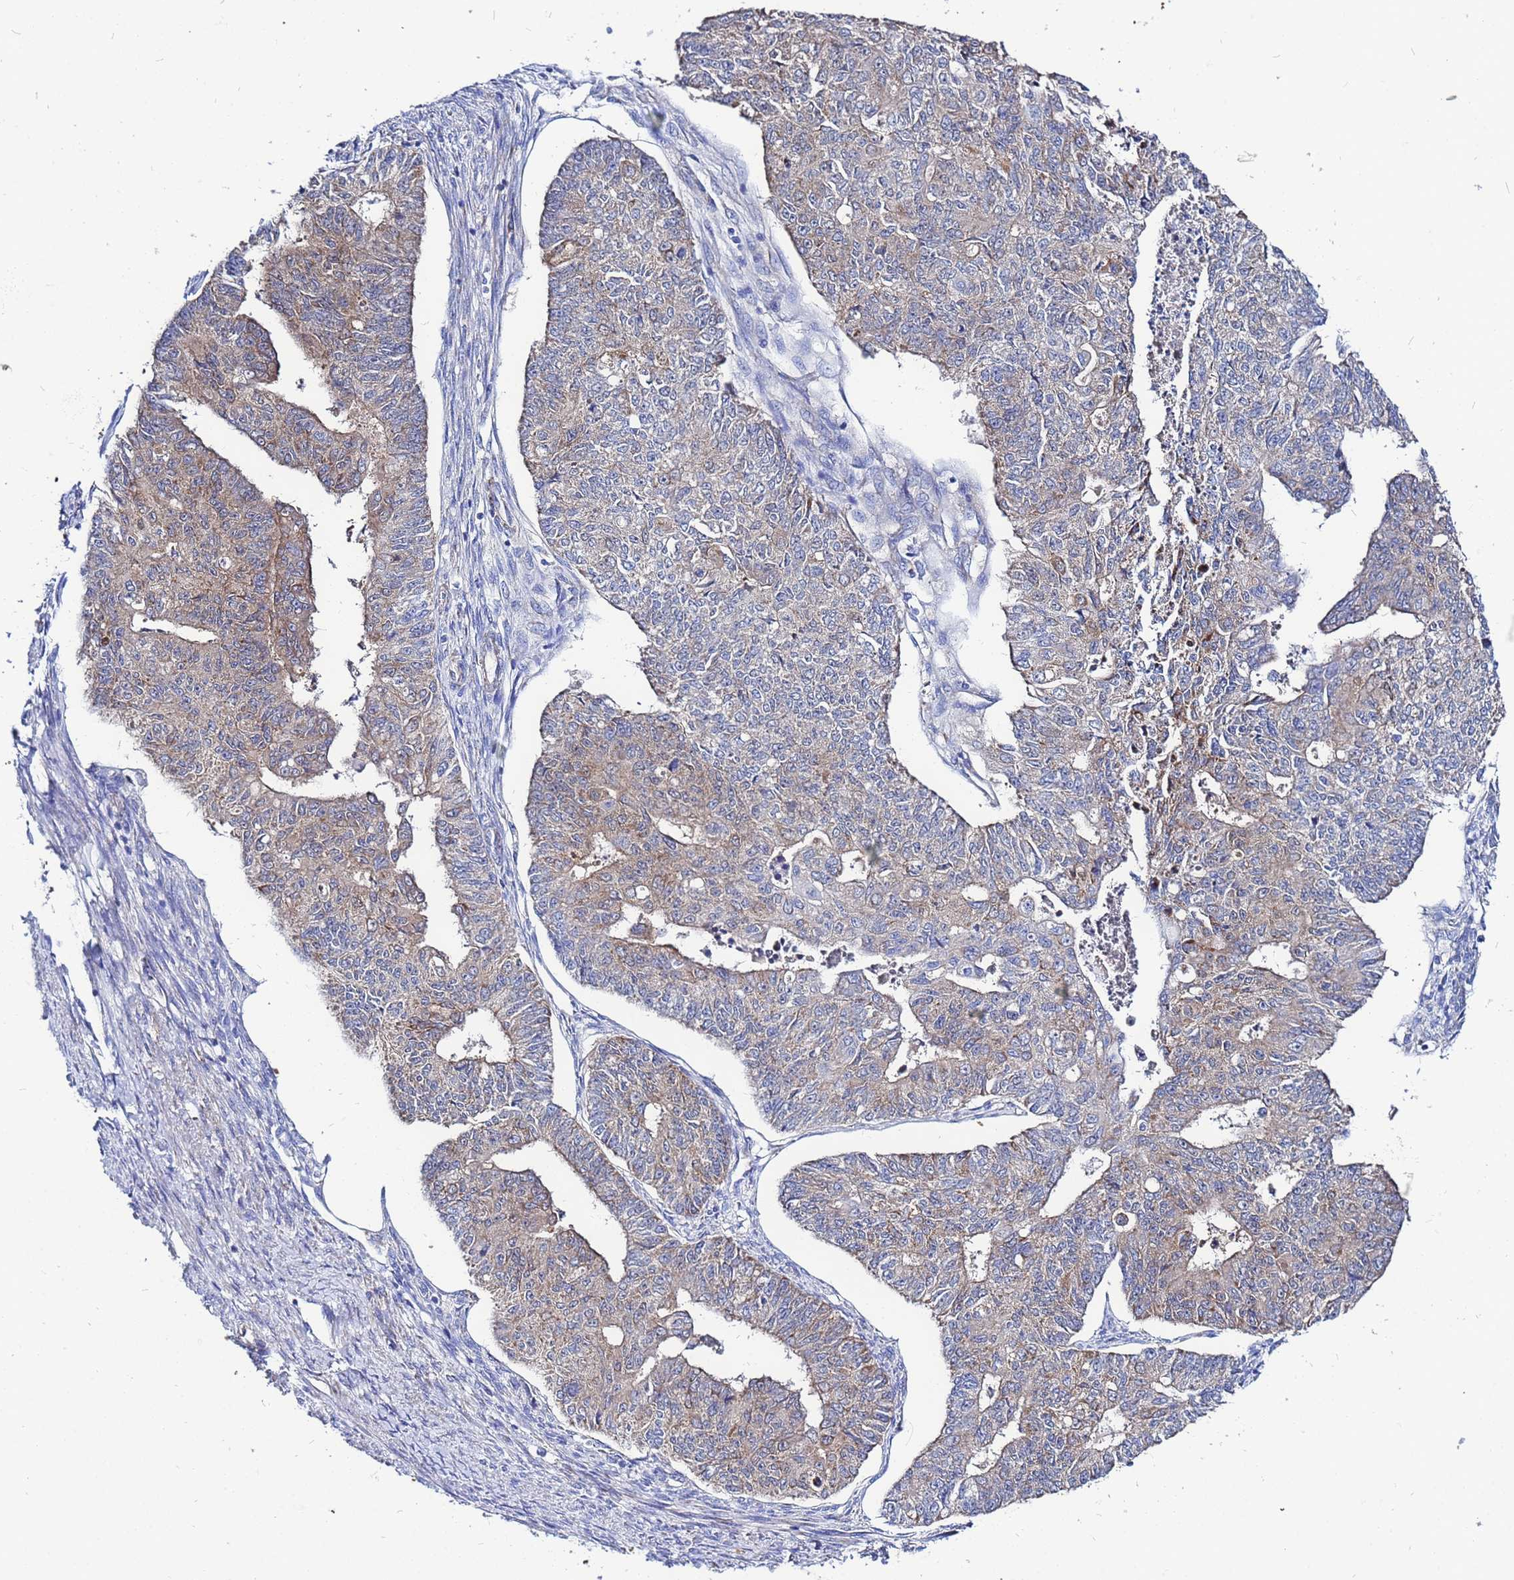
{"staining": {"intensity": "weak", "quantity": "25%-75%", "location": "cytoplasmic/membranous"}, "tissue": "endometrial cancer", "cell_type": "Tumor cells", "image_type": "cancer", "snomed": [{"axis": "morphology", "description": "Adenocarcinoma, NOS"}, {"axis": "topography", "description": "Endometrium"}], "caption": "Tumor cells show low levels of weak cytoplasmic/membranous expression in approximately 25%-75% of cells in endometrial adenocarcinoma. The staining was performed using DAB (3,3'-diaminobenzidine) to visualize the protein expression in brown, while the nuclei were stained in blue with hematoxylin (Magnification: 20x).", "gene": "FAHD2A", "patient": {"sex": "female", "age": 32}}